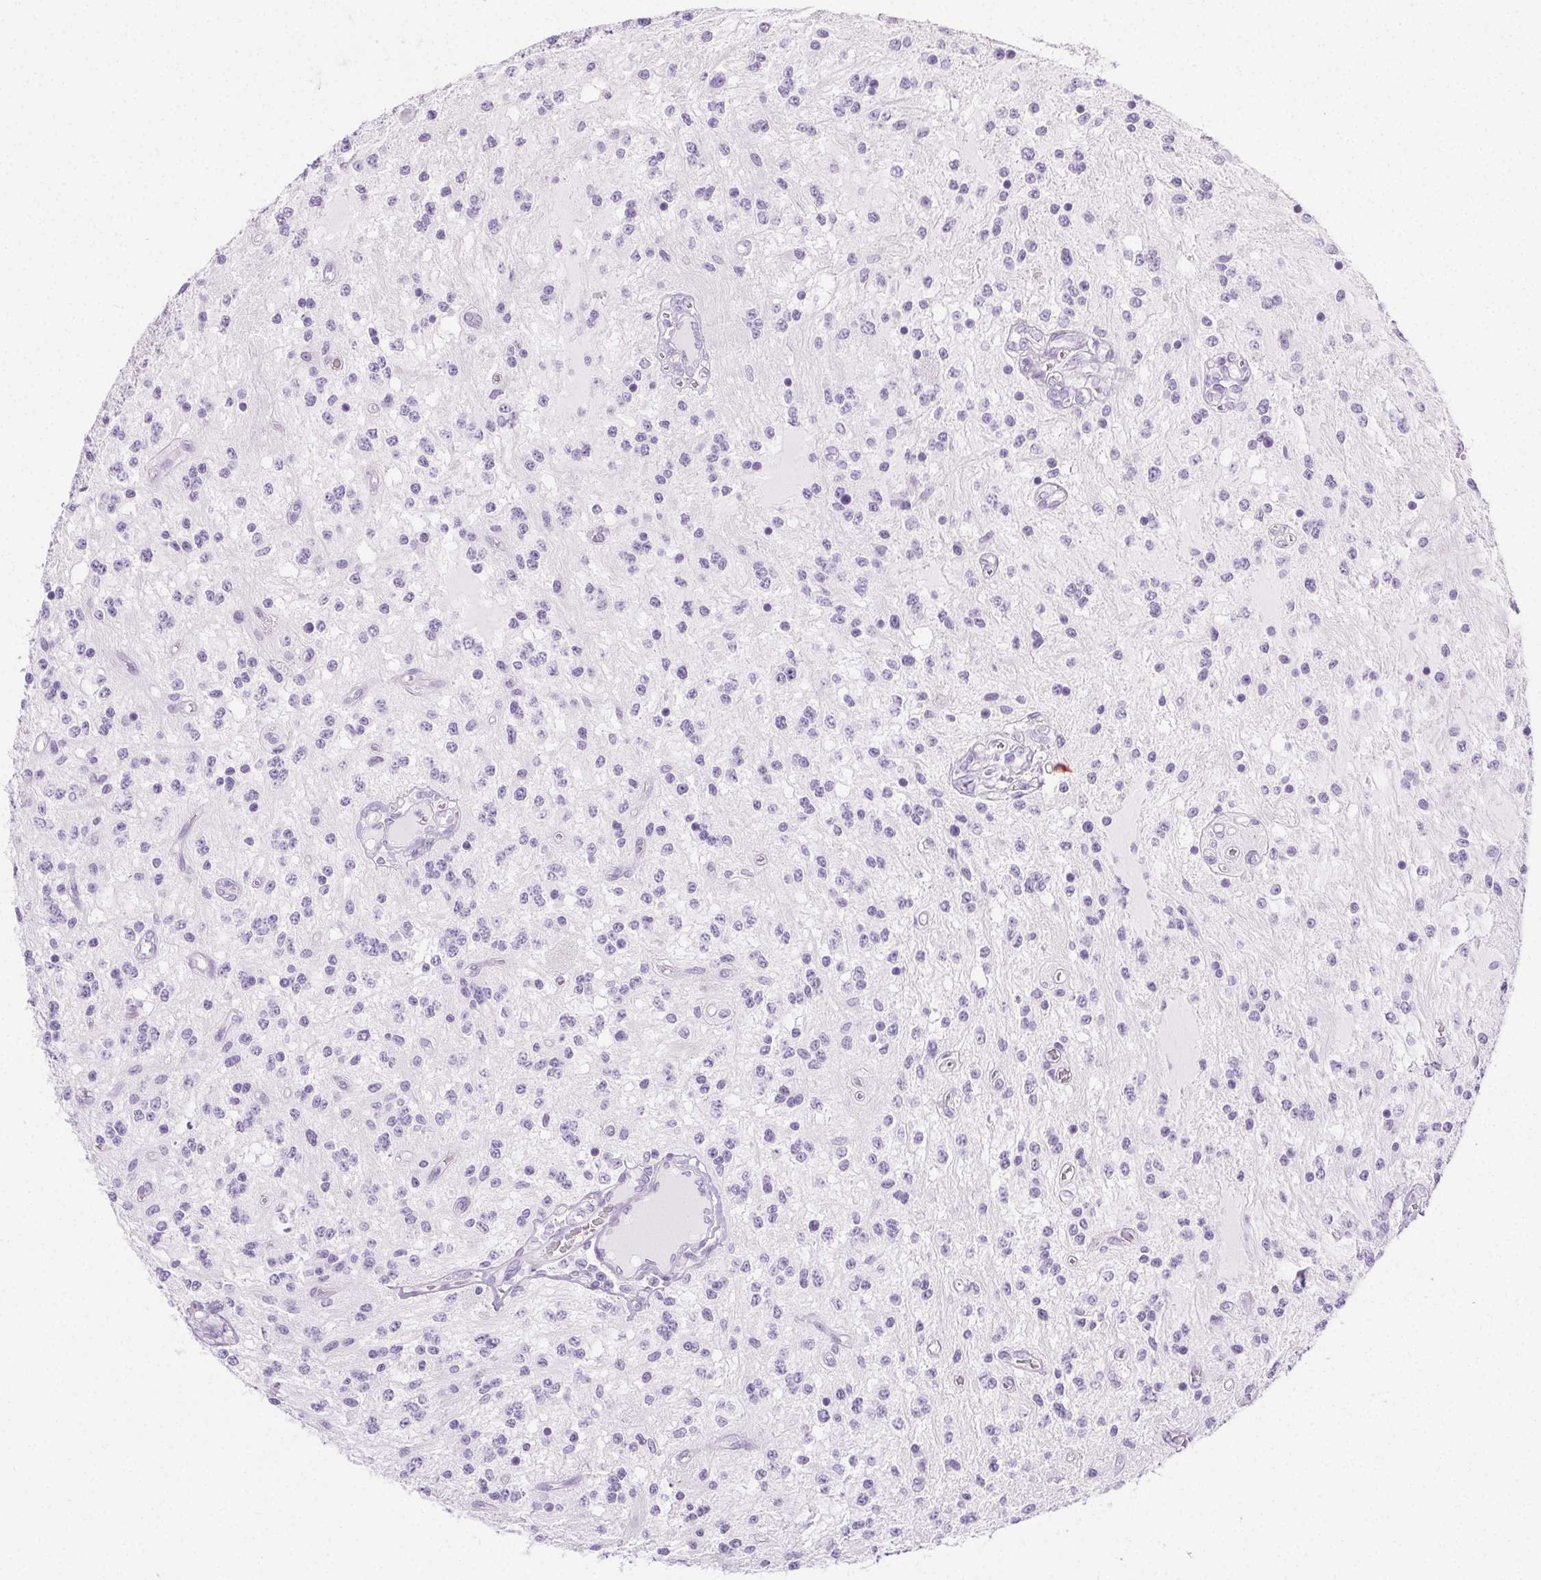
{"staining": {"intensity": "negative", "quantity": "none", "location": "none"}, "tissue": "glioma", "cell_type": "Tumor cells", "image_type": "cancer", "snomed": [{"axis": "morphology", "description": "Glioma, malignant, Low grade"}, {"axis": "topography", "description": "Cerebellum"}], "caption": "DAB (3,3'-diaminobenzidine) immunohistochemical staining of glioma shows no significant staining in tumor cells. (Stains: DAB (3,3'-diaminobenzidine) immunohistochemistry (IHC) with hematoxylin counter stain, Microscopy: brightfield microscopy at high magnification).", "gene": "PI3", "patient": {"sex": "female", "age": 14}}